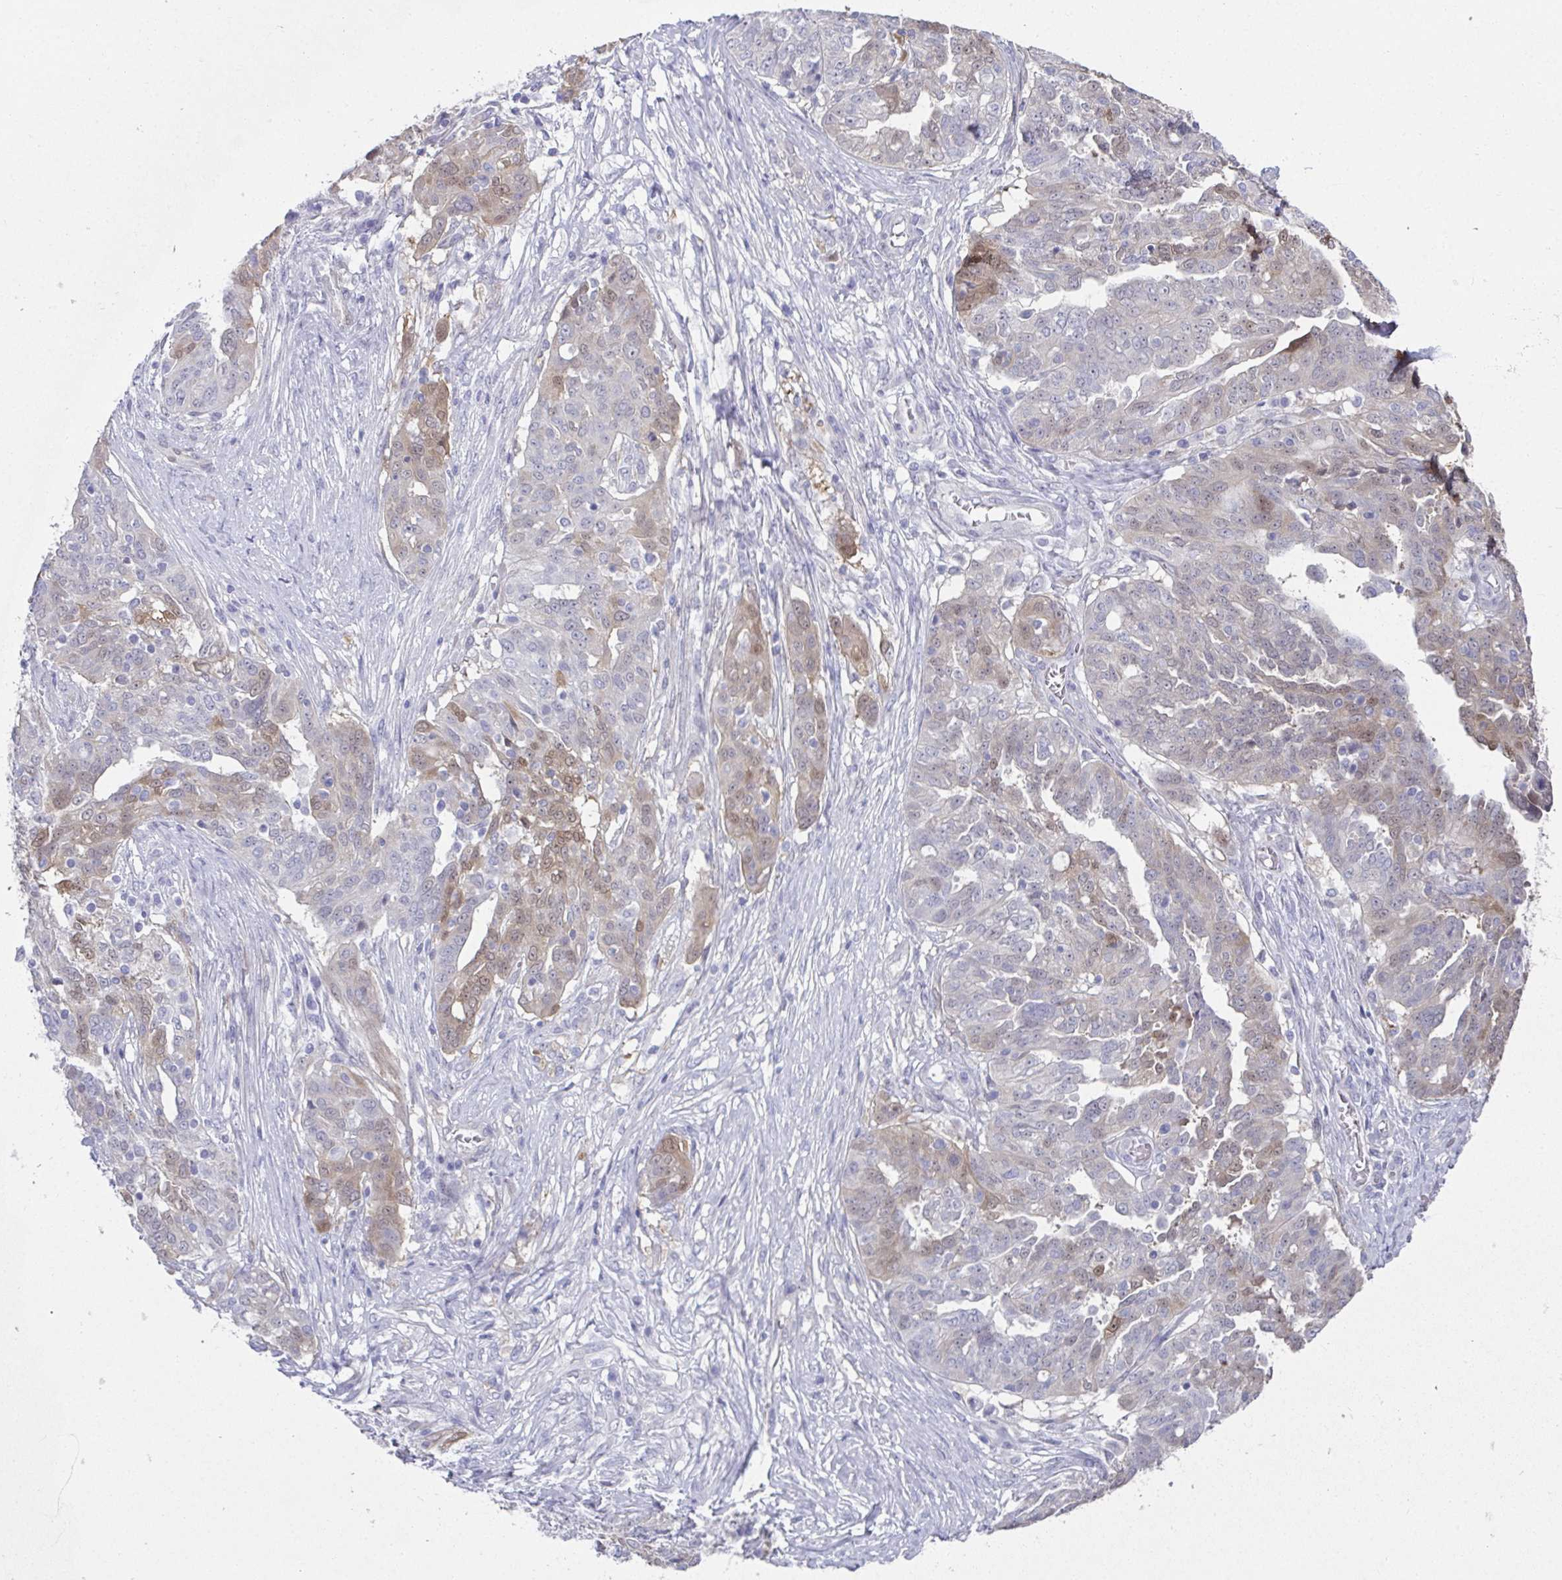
{"staining": {"intensity": "weak", "quantity": "<25%", "location": "cytoplasmic/membranous,nuclear"}, "tissue": "ovarian cancer", "cell_type": "Tumor cells", "image_type": "cancer", "snomed": [{"axis": "morphology", "description": "Cystadenocarcinoma, serous, NOS"}, {"axis": "topography", "description": "Ovary"}], "caption": "Tumor cells are negative for protein expression in human ovarian cancer. Nuclei are stained in blue.", "gene": "RBP1", "patient": {"sex": "female", "age": 67}}